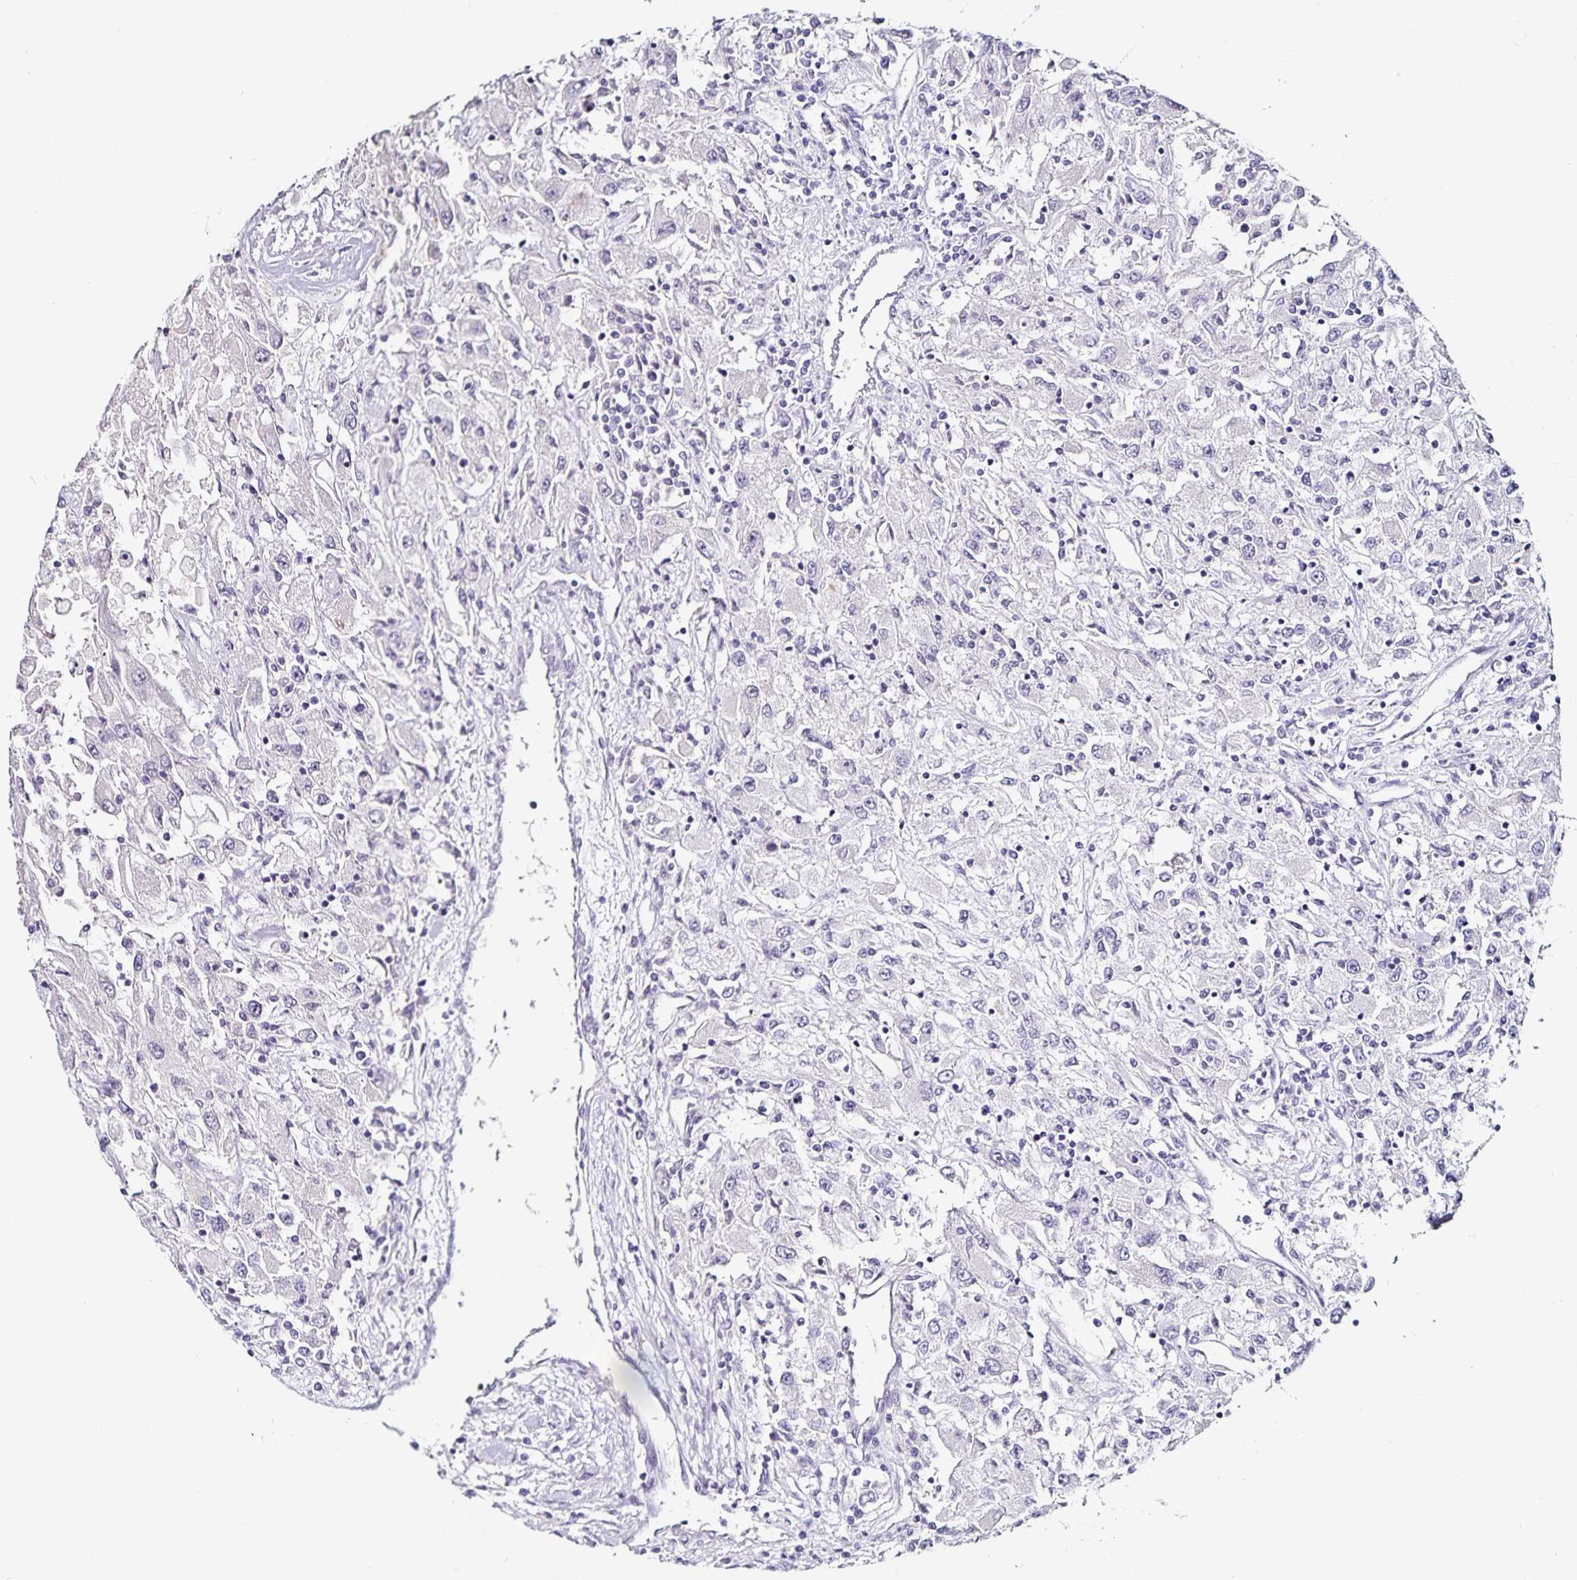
{"staining": {"intensity": "negative", "quantity": "none", "location": "none"}, "tissue": "renal cancer", "cell_type": "Tumor cells", "image_type": "cancer", "snomed": [{"axis": "morphology", "description": "Adenocarcinoma, NOS"}, {"axis": "topography", "description": "Kidney"}], "caption": "High power microscopy histopathology image of an immunohistochemistry photomicrograph of renal adenocarcinoma, revealing no significant staining in tumor cells.", "gene": "TTR", "patient": {"sex": "female", "age": 67}}